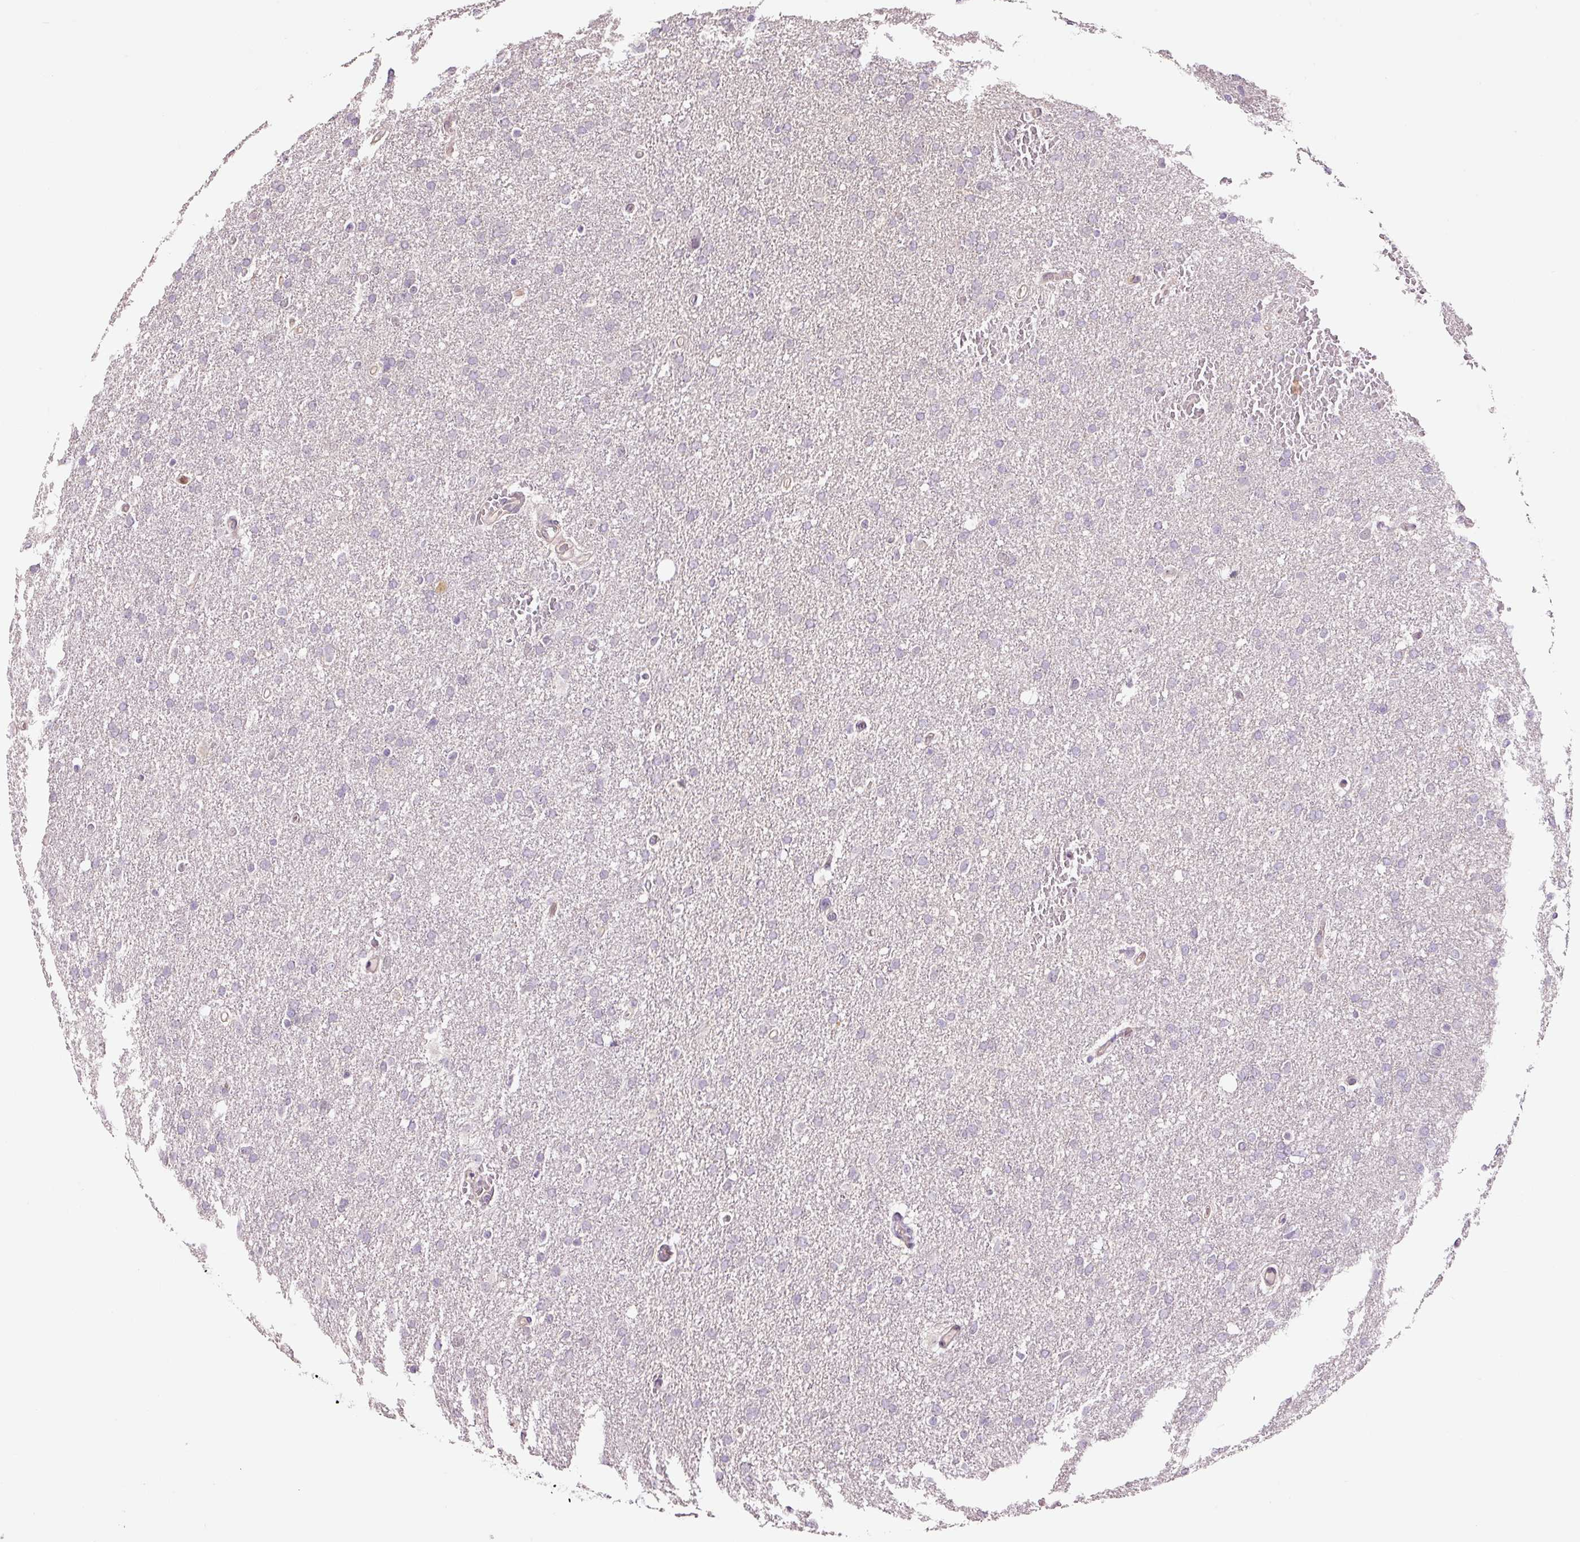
{"staining": {"intensity": "negative", "quantity": "none", "location": "none"}, "tissue": "glioma", "cell_type": "Tumor cells", "image_type": "cancer", "snomed": [{"axis": "morphology", "description": "Glioma, malignant, High grade"}, {"axis": "topography", "description": "Cerebral cortex"}], "caption": "A high-resolution image shows immunohistochemistry staining of glioma, which reveals no significant positivity in tumor cells.", "gene": "FBXL14", "patient": {"sex": "female", "age": 36}}